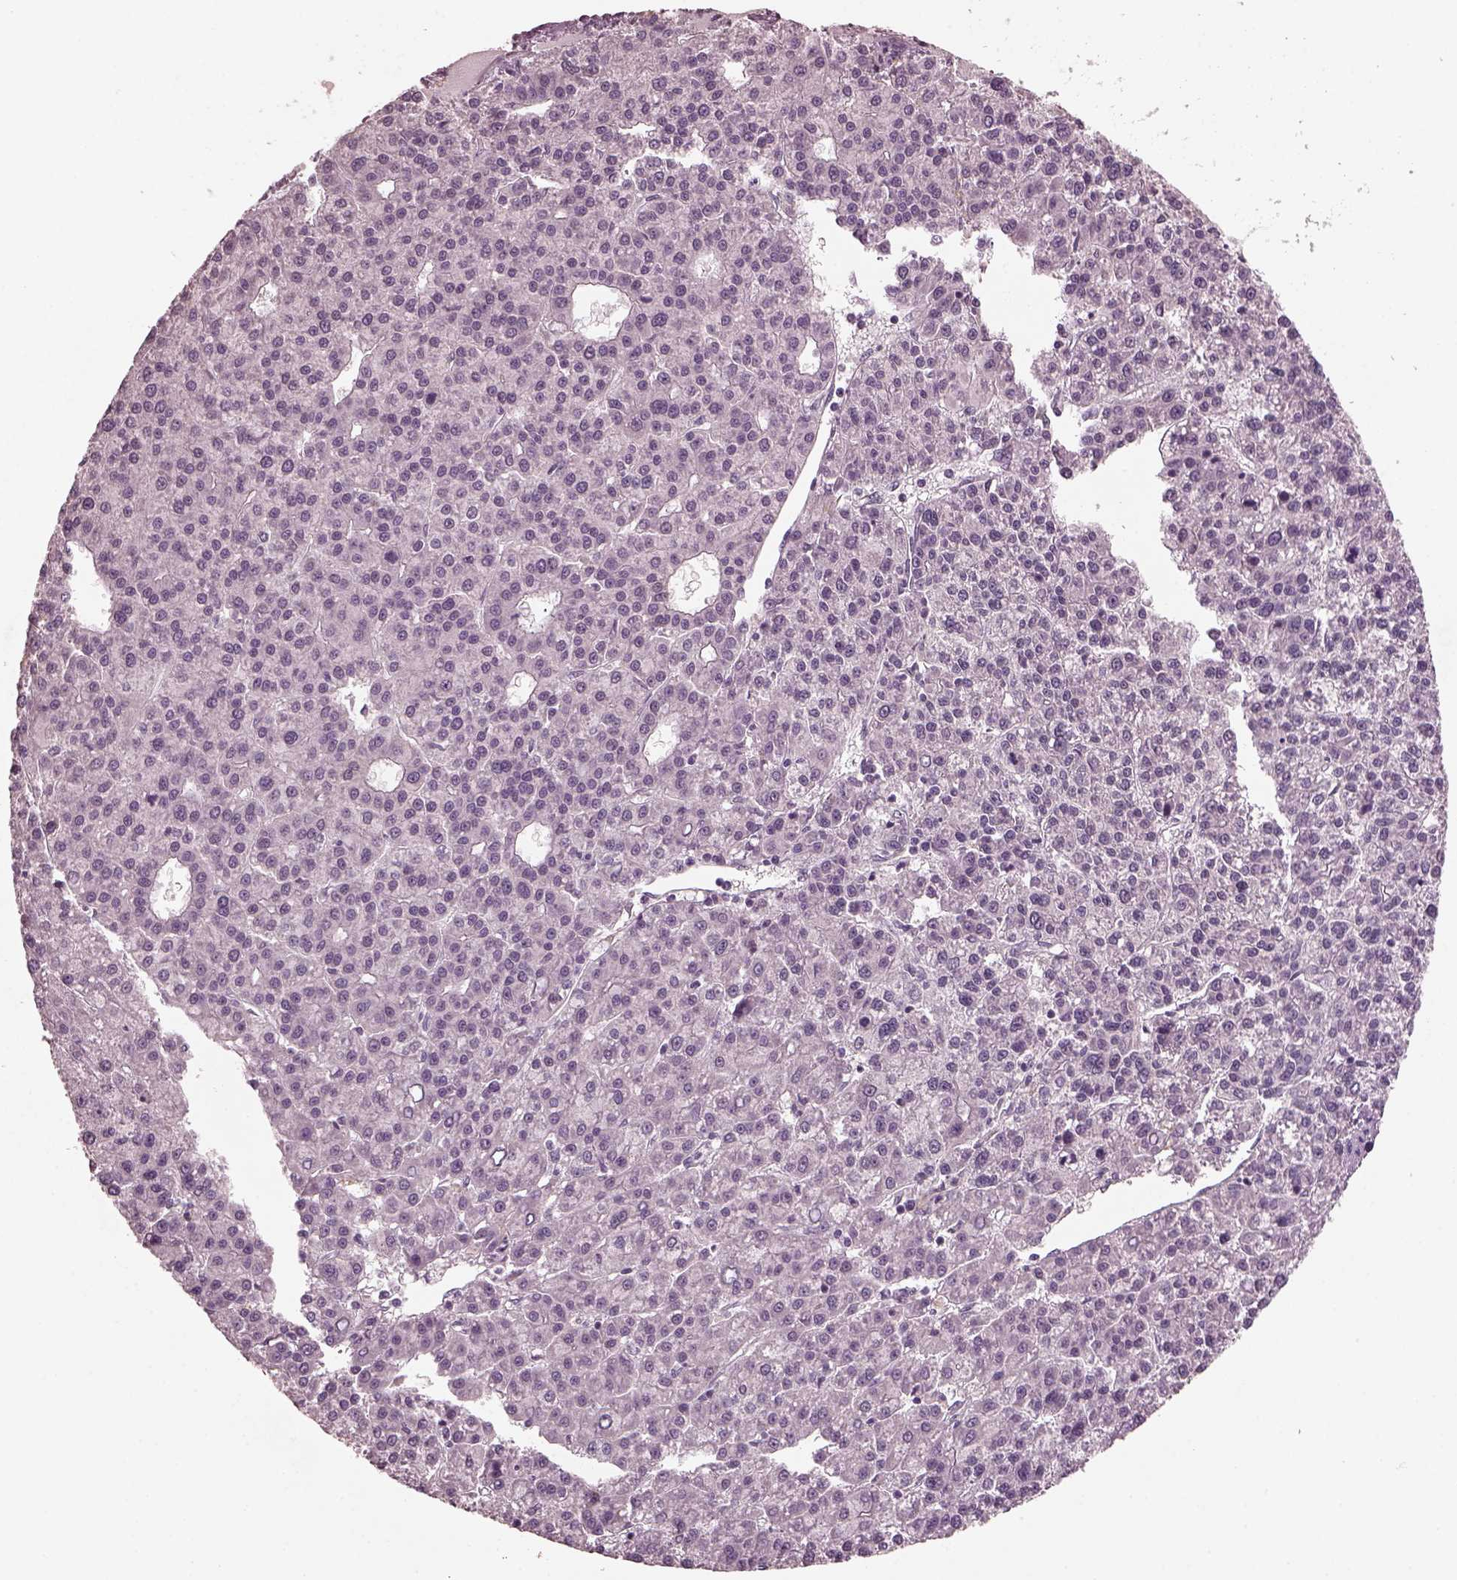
{"staining": {"intensity": "negative", "quantity": "none", "location": "none"}, "tissue": "liver cancer", "cell_type": "Tumor cells", "image_type": "cancer", "snomed": [{"axis": "morphology", "description": "Carcinoma, Hepatocellular, NOS"}, {"axis": "topography", "description": "Liver"}], "caption": "The image reveals no significant positivity in tumor cells of liver cancer (hepatocellular carcinoma).", "gene": "RCVRN", "patient": {"sex": "female", "age": 58}}